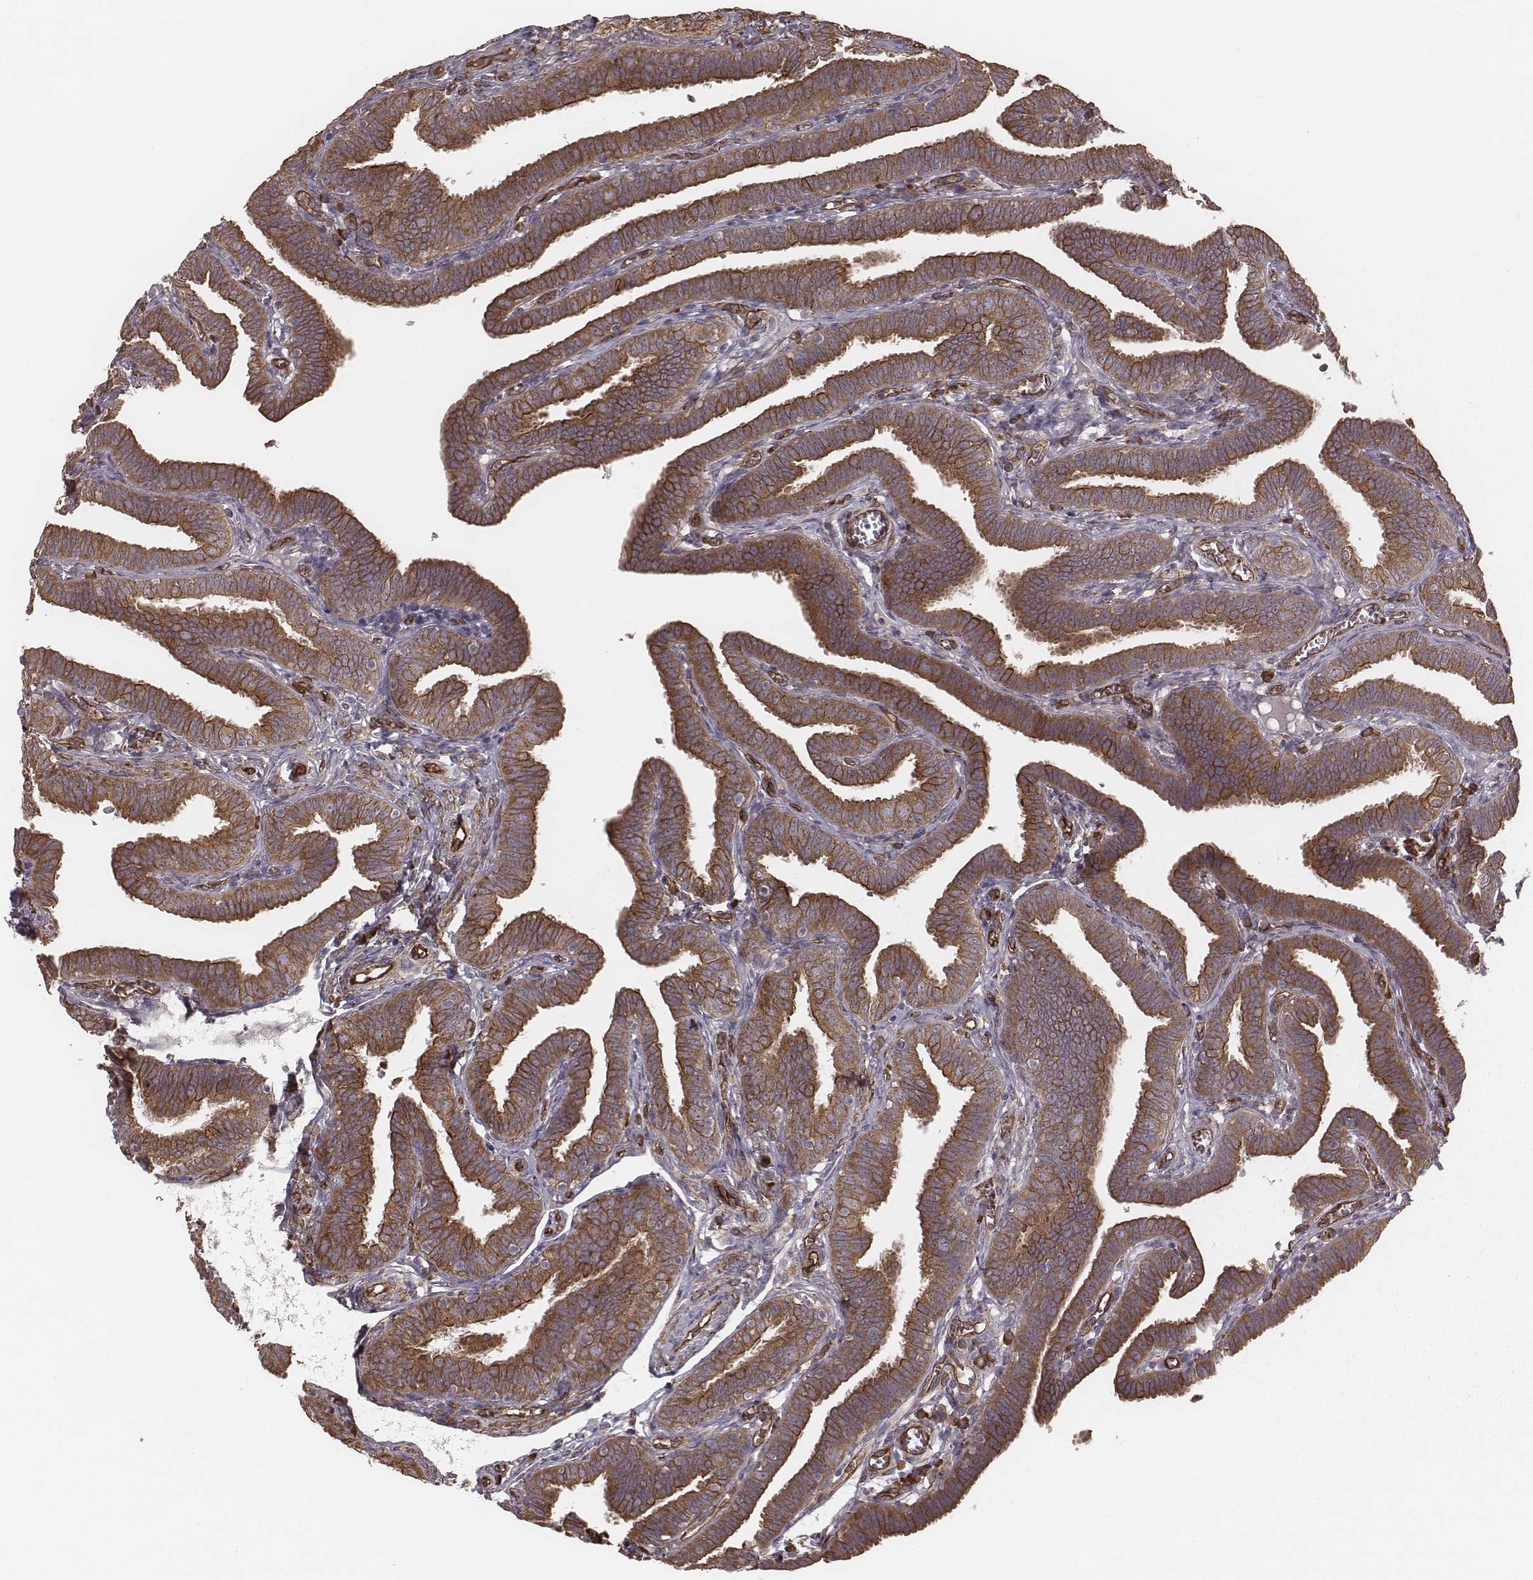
{"staining": {"intensity": "strong", "quantity": ">75%", "location": "cytoplasmic/membranous"}, "tissue": "fallopian tube", "cell_type": "Glandular cells", "image_type": "normal", "snomed": [{"axis": "morphology", "description": "Normal tissue, NOS"}, {"axis": "topography", "description": "Fallopian tube"}], "caption": "A histopathology image of human fallopian tube stained for a protein demonstrates strong cytoplasmic/membranous brown staining in glandular cells.", "gene": "PALMD", "patient": {"sex": "female", "age": 25}}